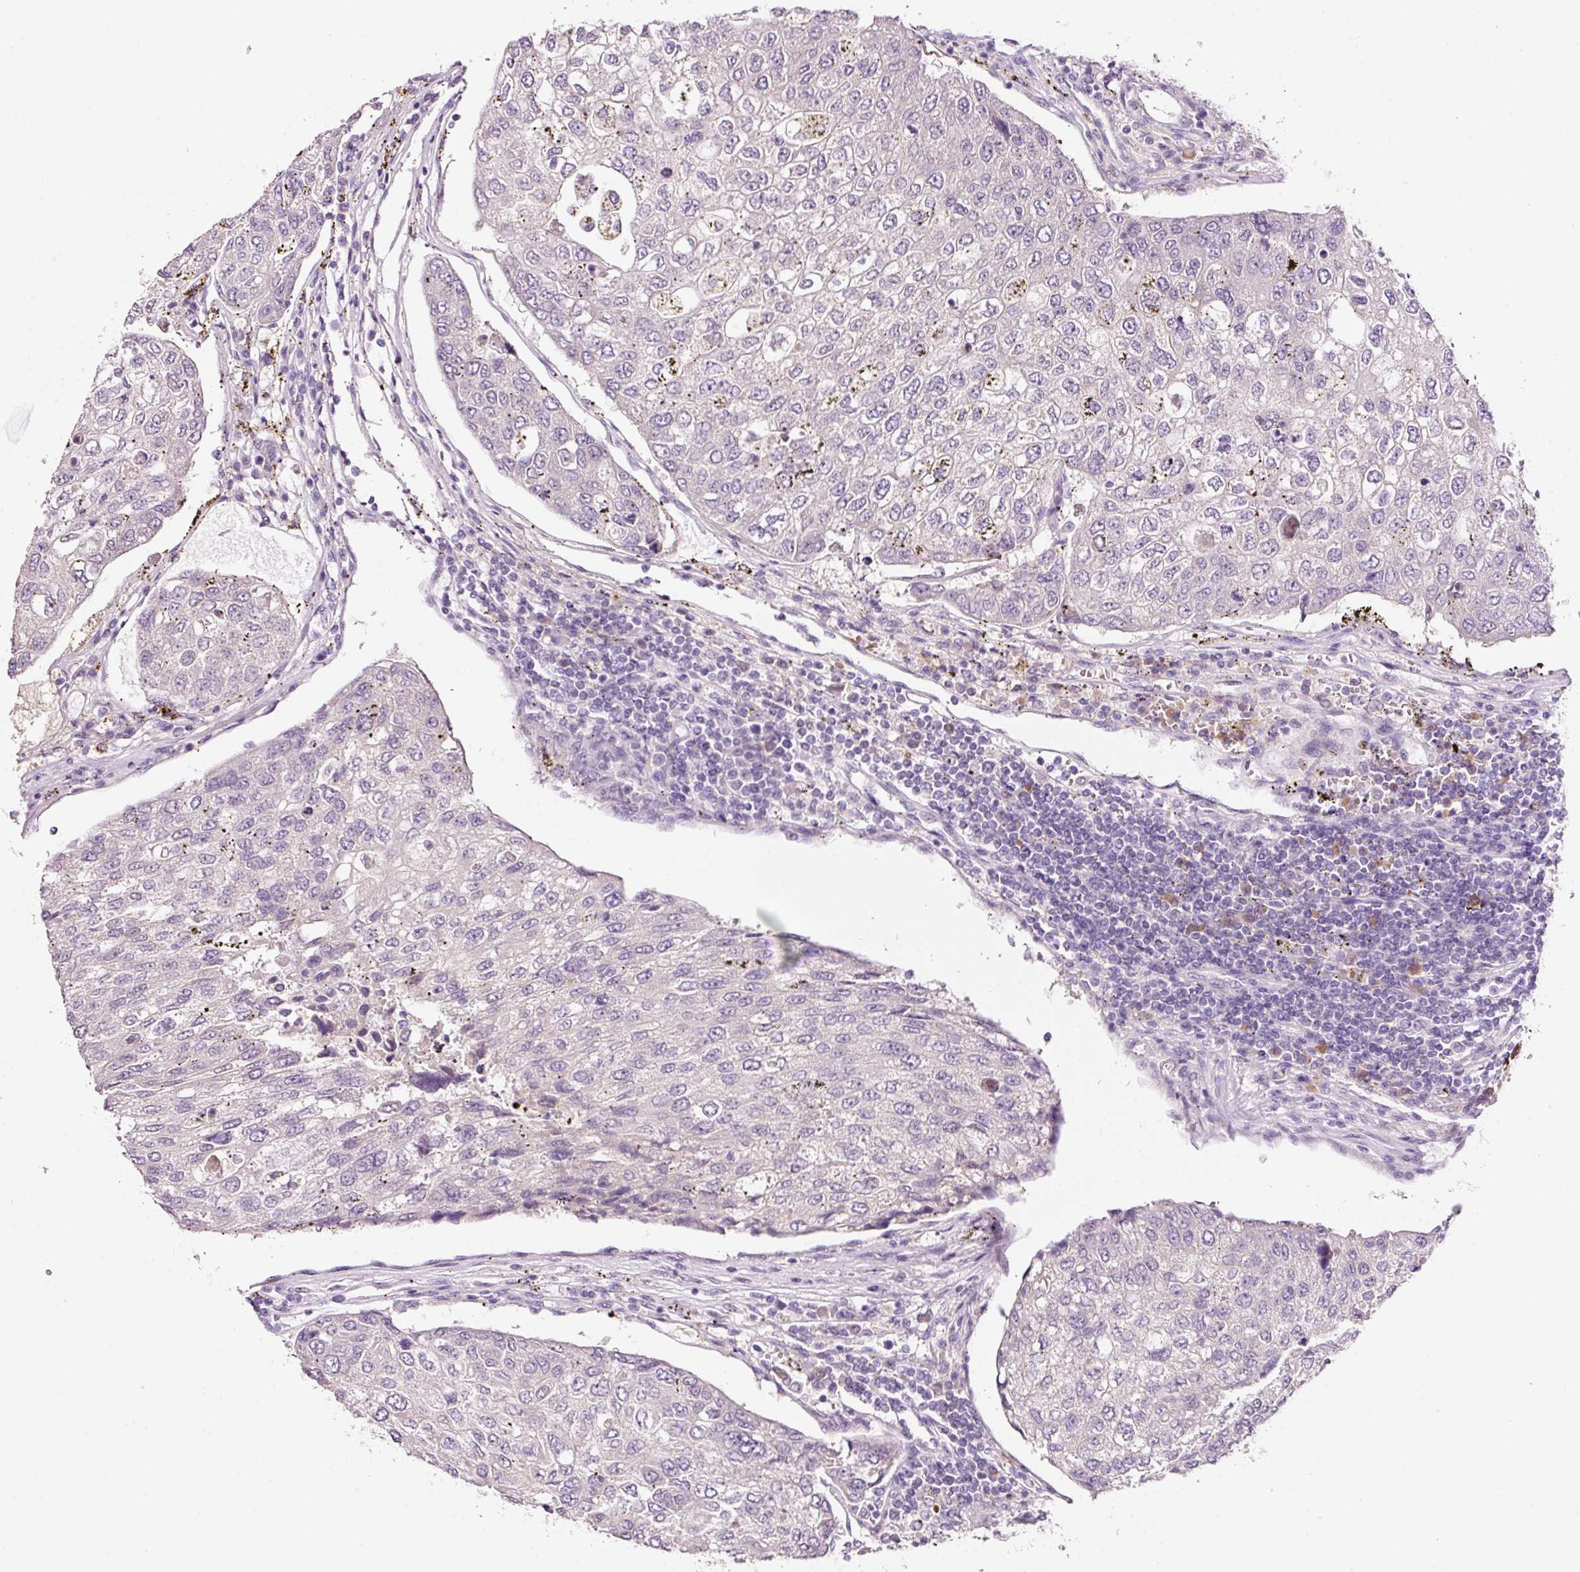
{"staining": {"intensity": "negative", "quantity": "none", "location": "none"}, "tissue": "urothelial cancer", "cell_type": "Tumor cells", "image_type": "cancer", "snomed": [{"axis": "morphology", "description": "Urothelial carcinoma, High grade"}, {"axis": "topography", "description": "Lymph node"}, {"axis": "topography", "description": "Urinary bladder"}], "caption": "DAB (3,3'-diaminobenzidine) immunohistochemical staining of high-grade urothelial carcinoma displays no significant expression in tumor cells.", "gene": "TENT5C", "patient": {"sex": "male", "age": 51}}